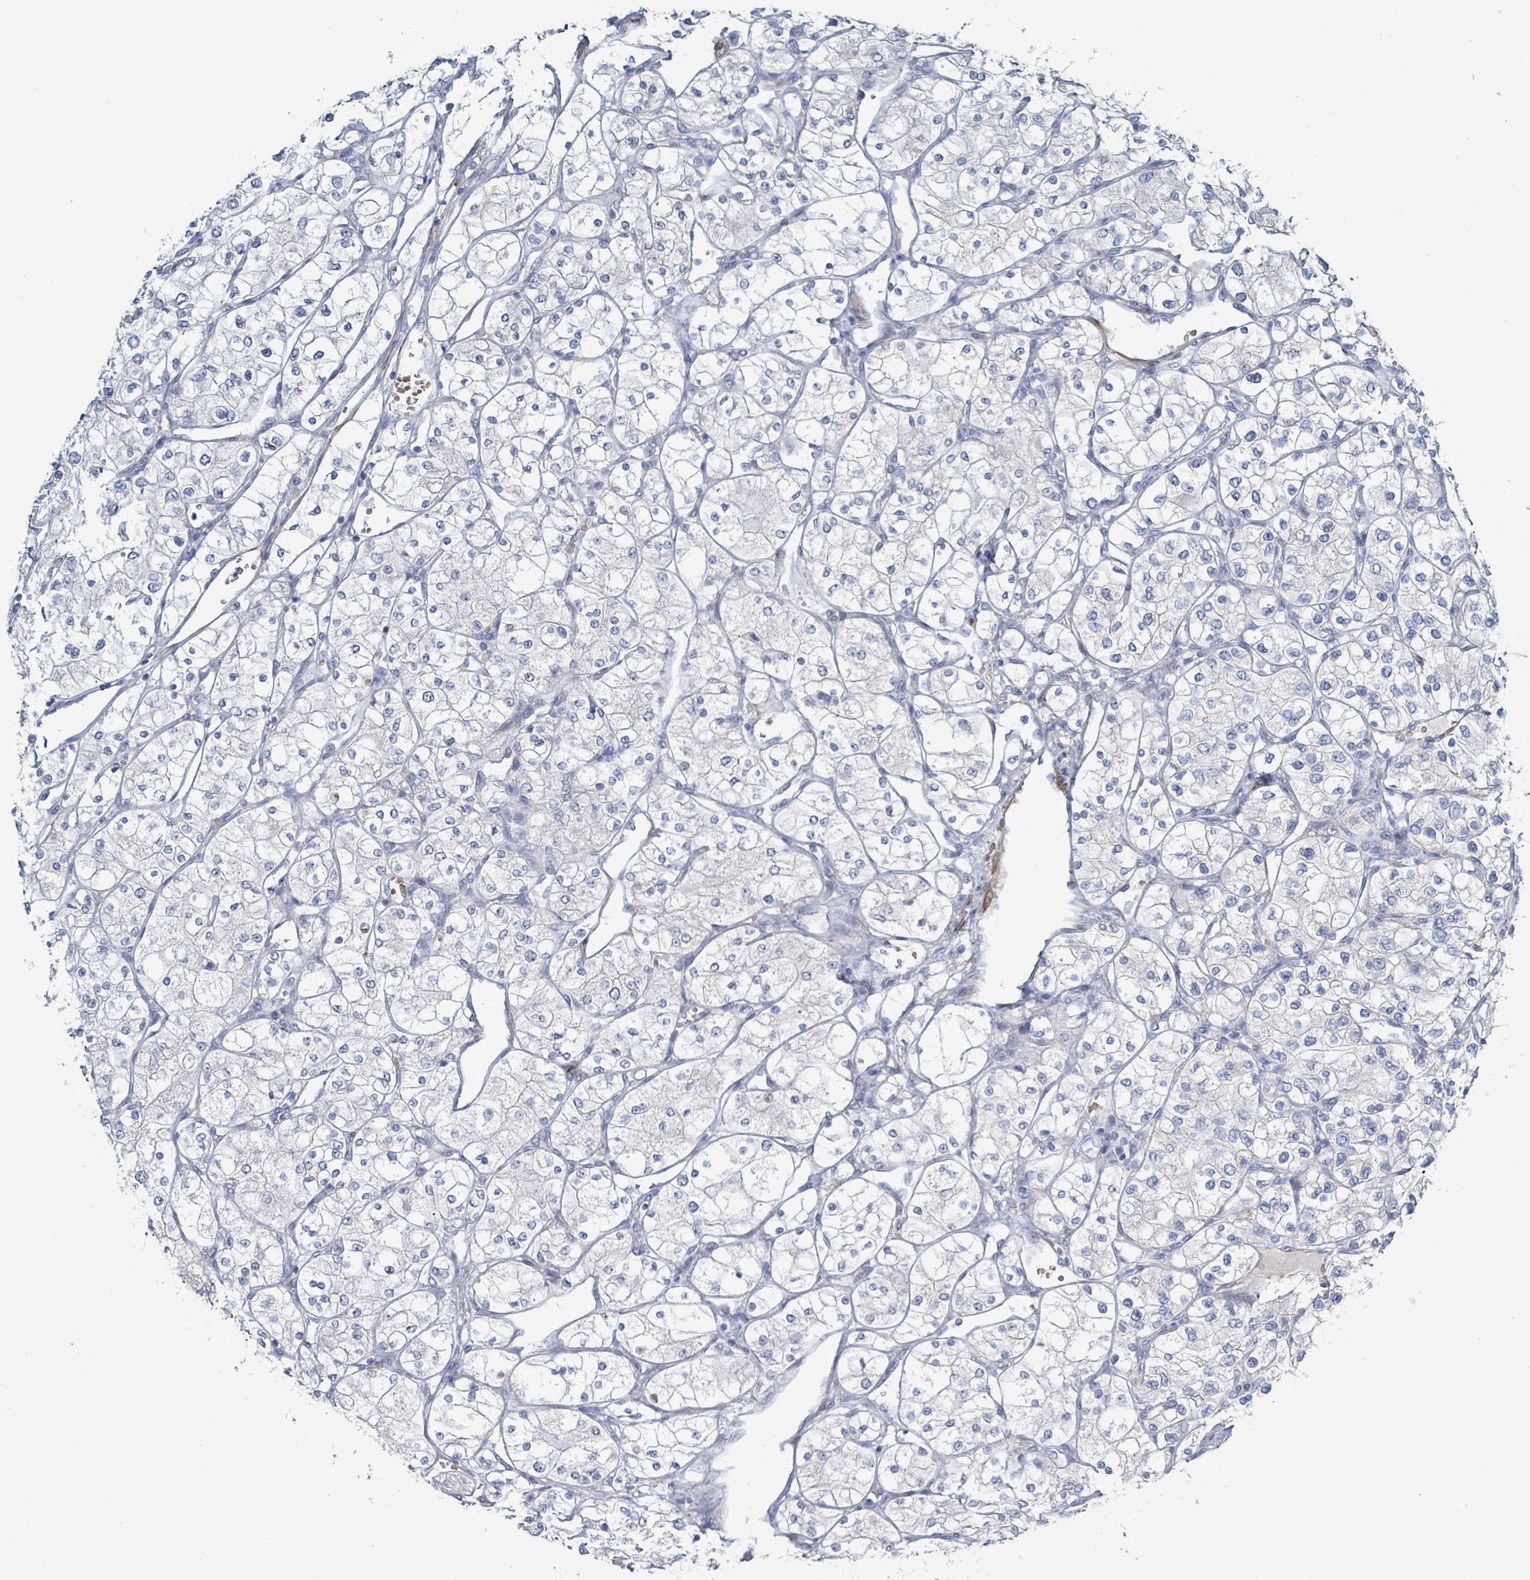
{"staining": {"intensity": "negative", "quantity": "none", "location": "none"}, "tissue": "renal cancer", "cell_type": "Tumor cells", "image_type": "cancer", "snomed": [{"axis": "morphology", "description": "Adenocarcinoma, NOS"}, {"axis": "topography", "description": "Kidney"}], "caption": "DAB (3,3'-diaminobenzidine) immunohistochemical staining of human adenocarcinoma (renal) reveals no significant expression in tumor cells.", "gene": "DMRTC1B", "patient": {"sex": "male", "age": 80}}